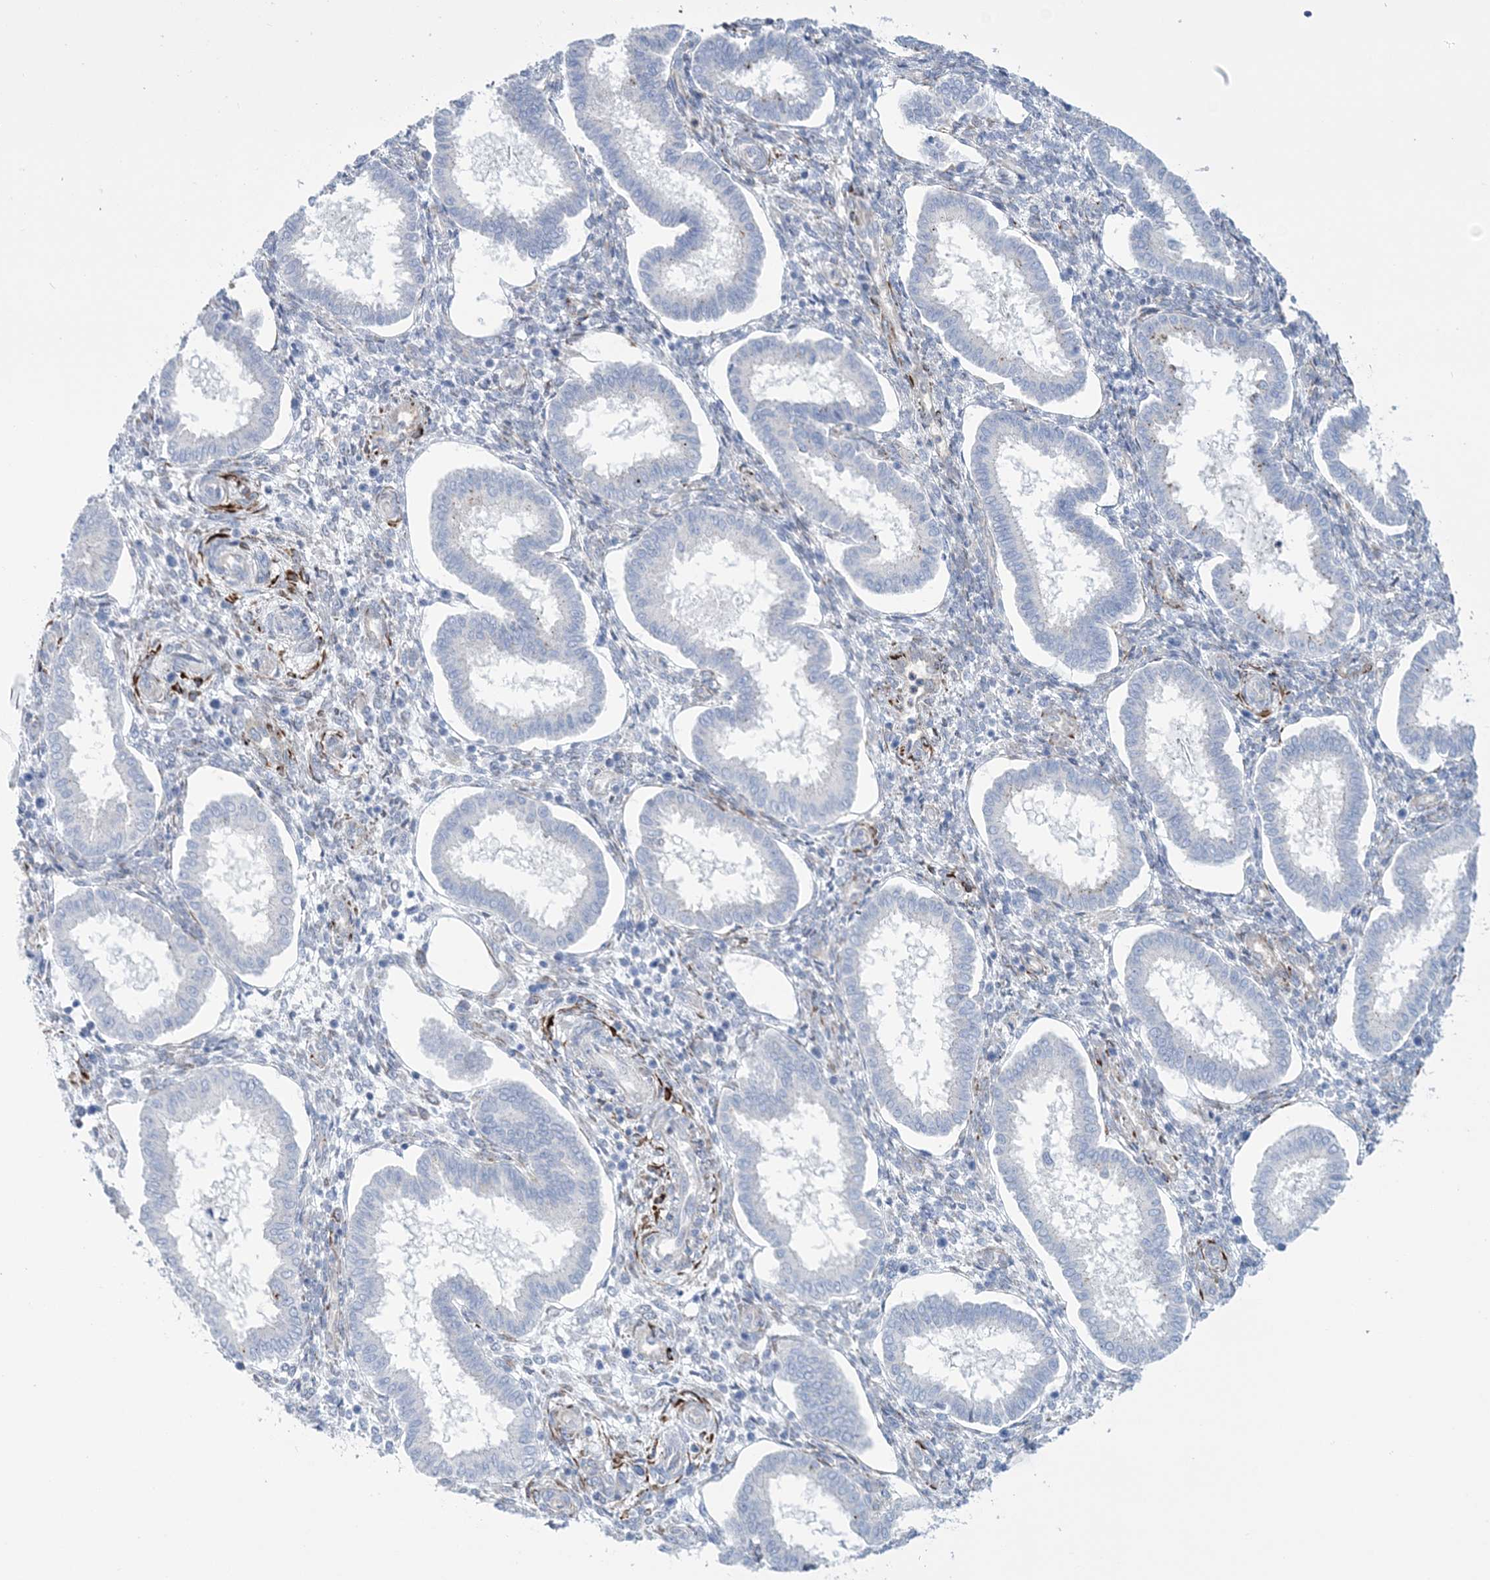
{"staining": {"intensity": "negative", "quantity": "none", "location": "none"}, "tissue": "endometrium", "cell_type": "Cells in endometrial stroma", "image_type": "normal", "snomed": [{"axis": "morphology", "description": "Normal tissue, NOS"}, {"axis": "topography", "description": "Endometrium"}], "caption": "Immunohistochemistry (IHC) of normal endometrium shows no expression in cells in endometrial stroma.", "gene": "RAB11FIP5", "patient": {"sex": "female", "age": 24}}